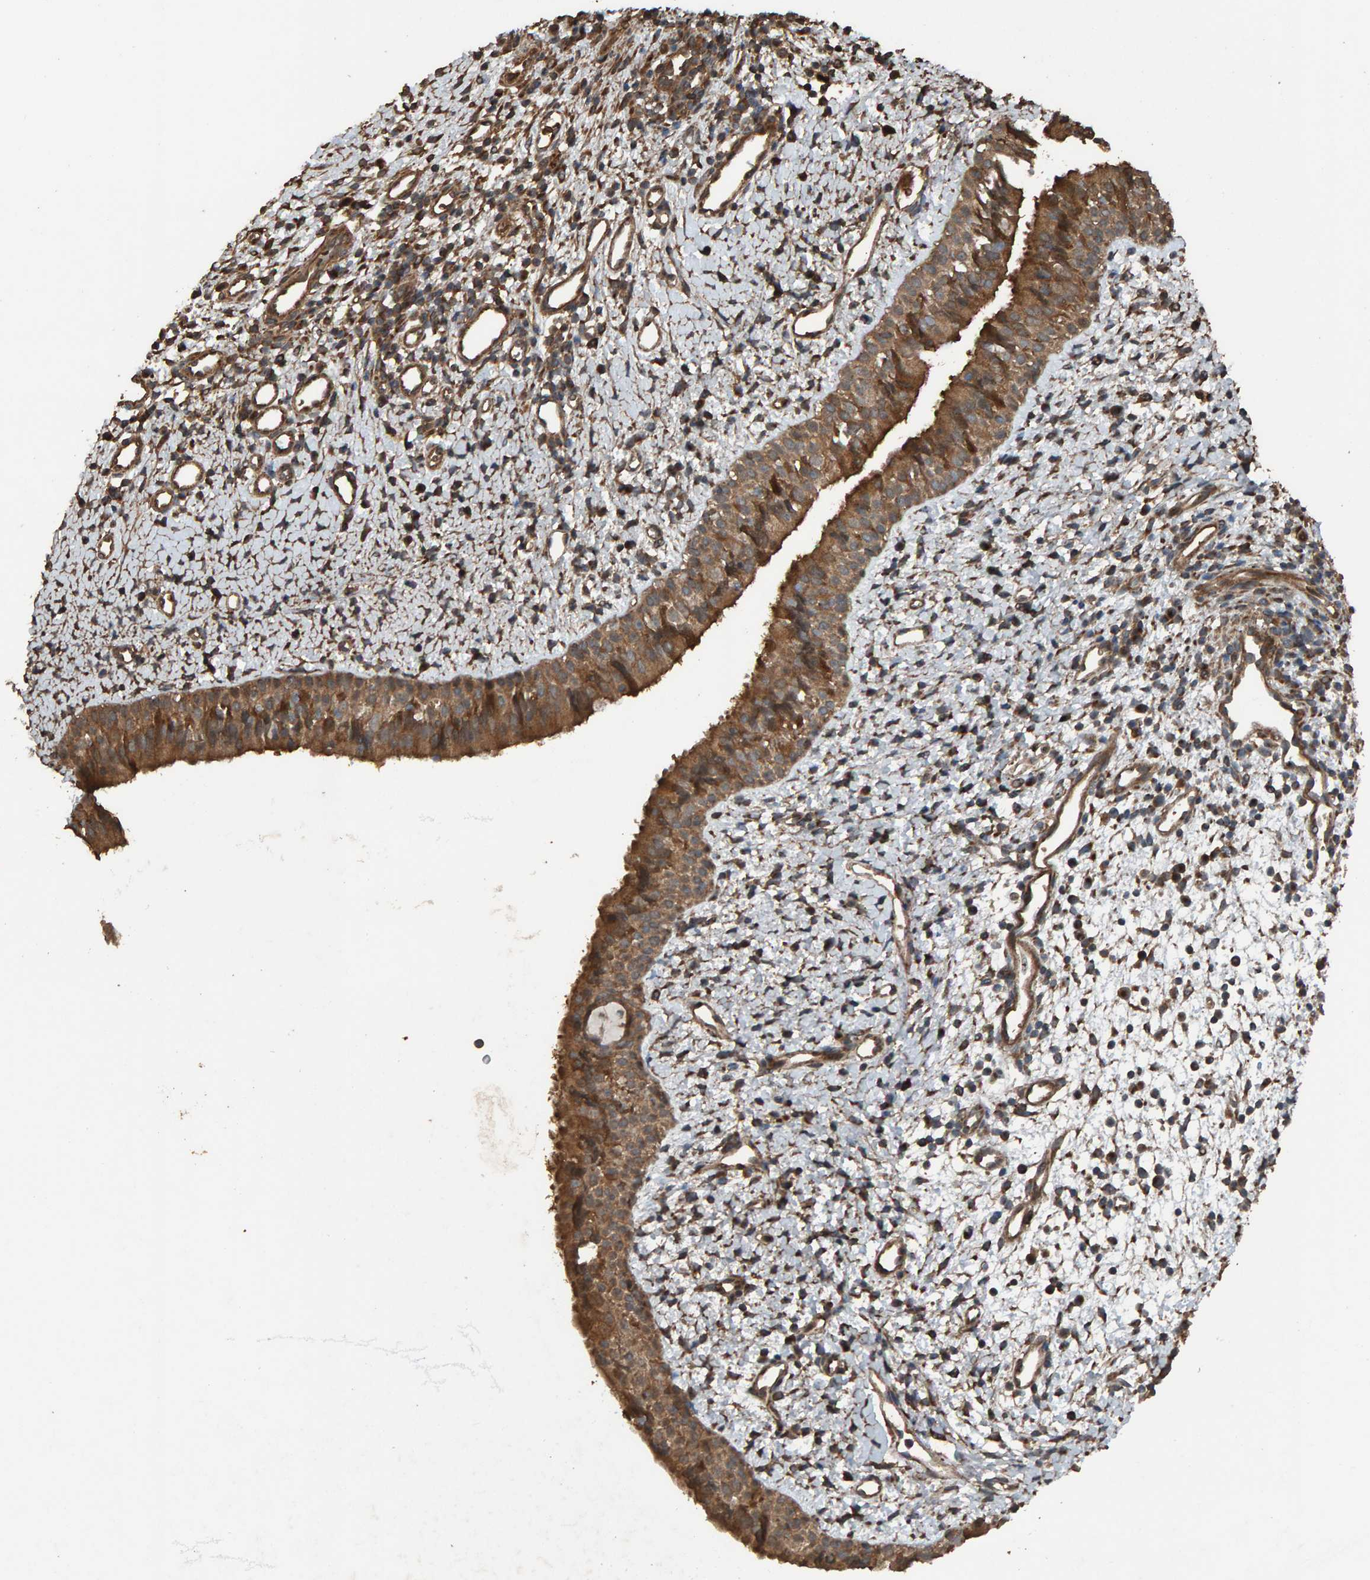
{"staining": {"intensity": "moderate", "quantity": ">75%", "location": "cytoplasmic/membranous"}, "tissue": "nasopharynx", "cell_type": "Respiratory epithelial cells", "image_type": "normal", "snomed": [{"axis": "morphology", "description": "Normal tissue, NOS"}, {"axis": "topography", "description": "Nasopharynx"}], "caption": "DAB (3,3'-diaminobenzidine) immunohistochemical staining of unremarkable nasopharynx demonstrates moderate cytoplasmic/membranous protein staining in approximately >75% of respiratory epithelial cells. The protein of interest is shown in brown color, while the nuclei are stained blue.", "gene": "DUS1L", "patient": {"sex": "male", "age": 22}}